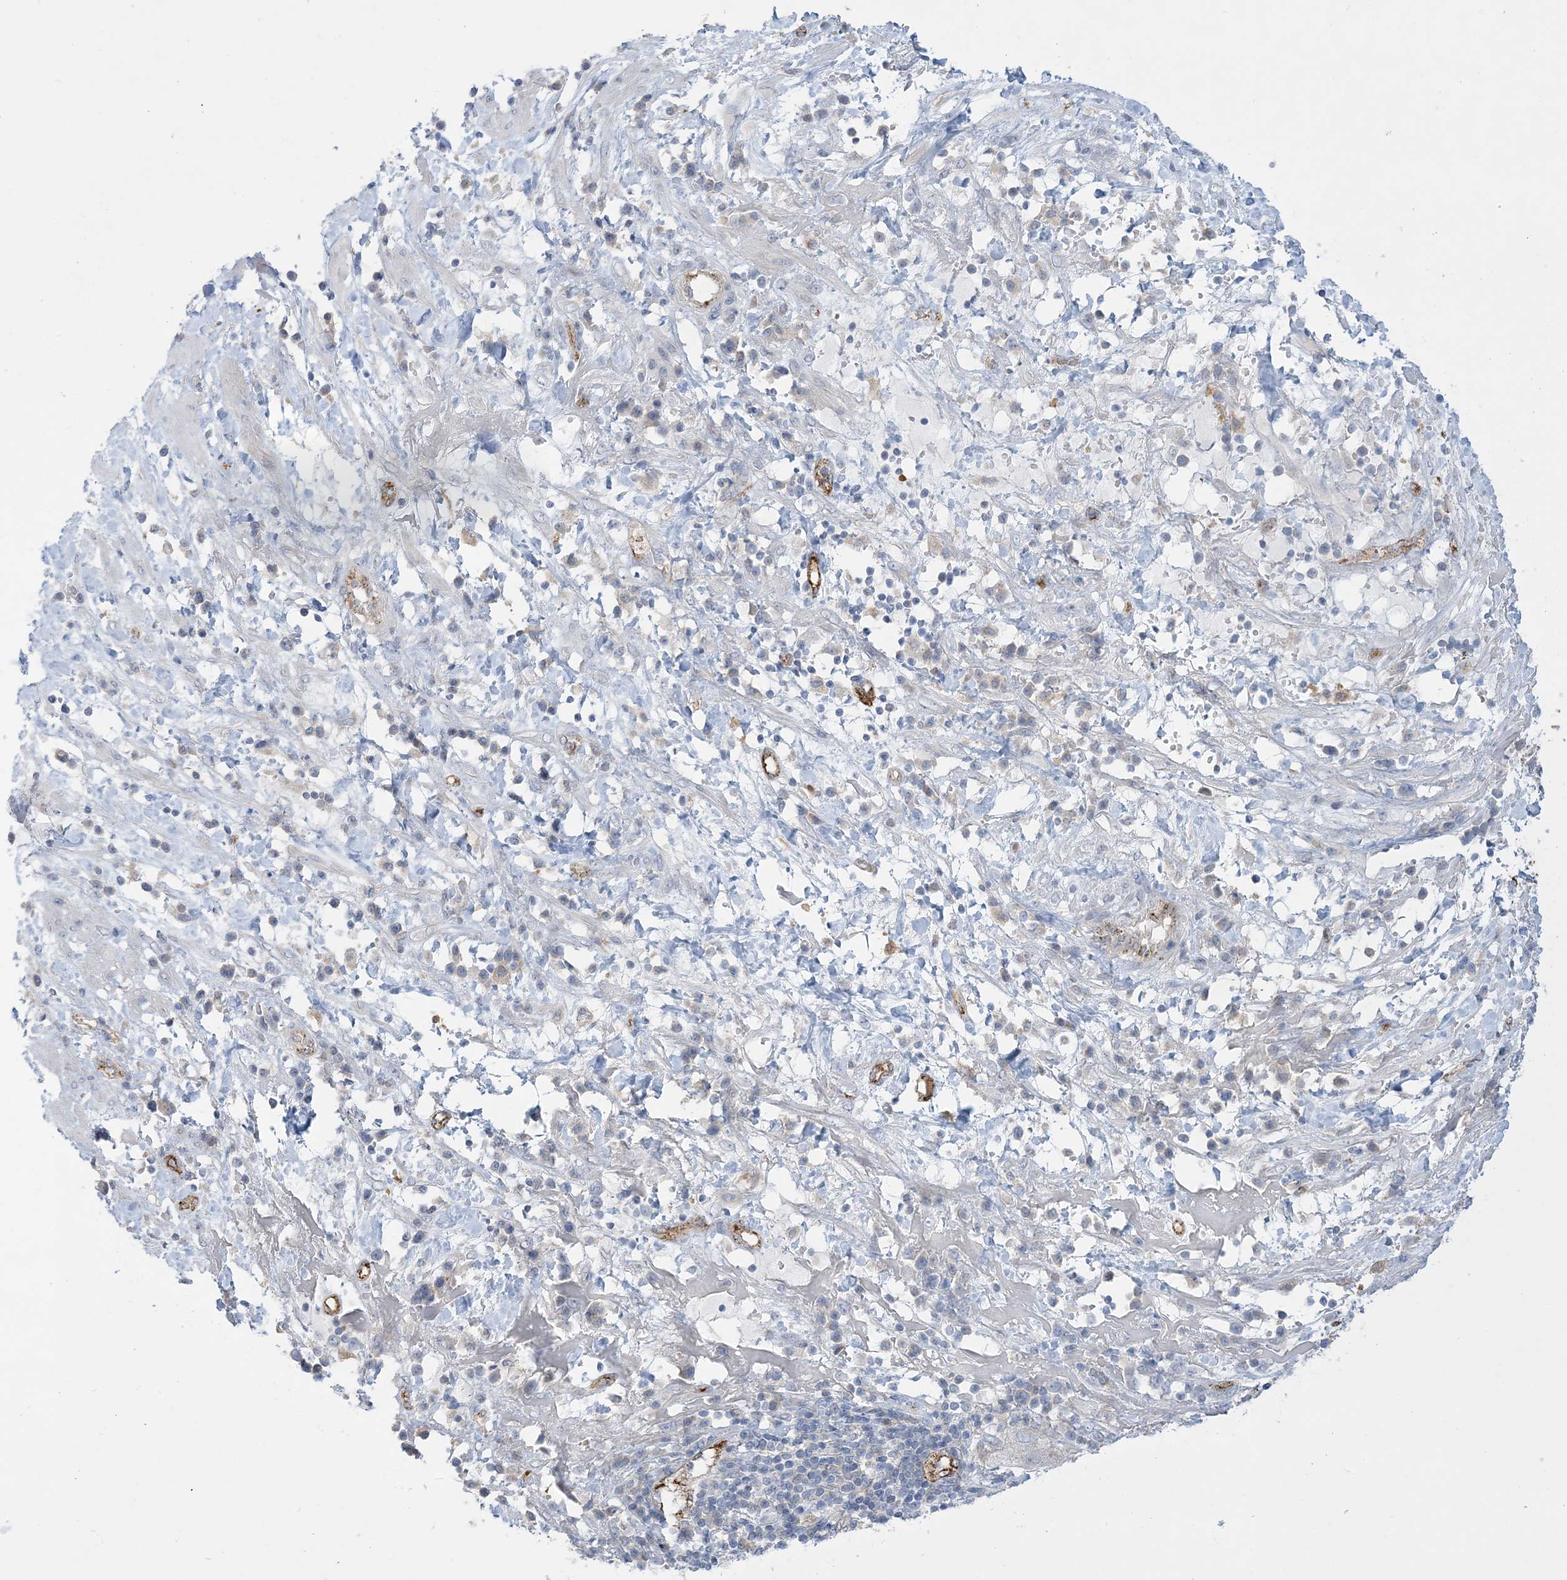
{"staining": {"intensity": "negative", "quantity": "none", "location": "none"}, "tissue": "endometrial cancer", "cell_type": "Tumor cells", "image_type": "cancer", "snomed": [{"axis": "morphology", "description": "Adenocarcinoma, NOS"}, {"axis": "topography", "description": "Endometrium"}], "caption": "This histopathology image is of endometrial cancer (adenocarcinoma) stained with IHC to label a protein in brown with the nuclei are counter-stained blue. There is no staining in tumor cells.", "gene": "INPP1", "patient": {"sex": "female", "age": 49}}